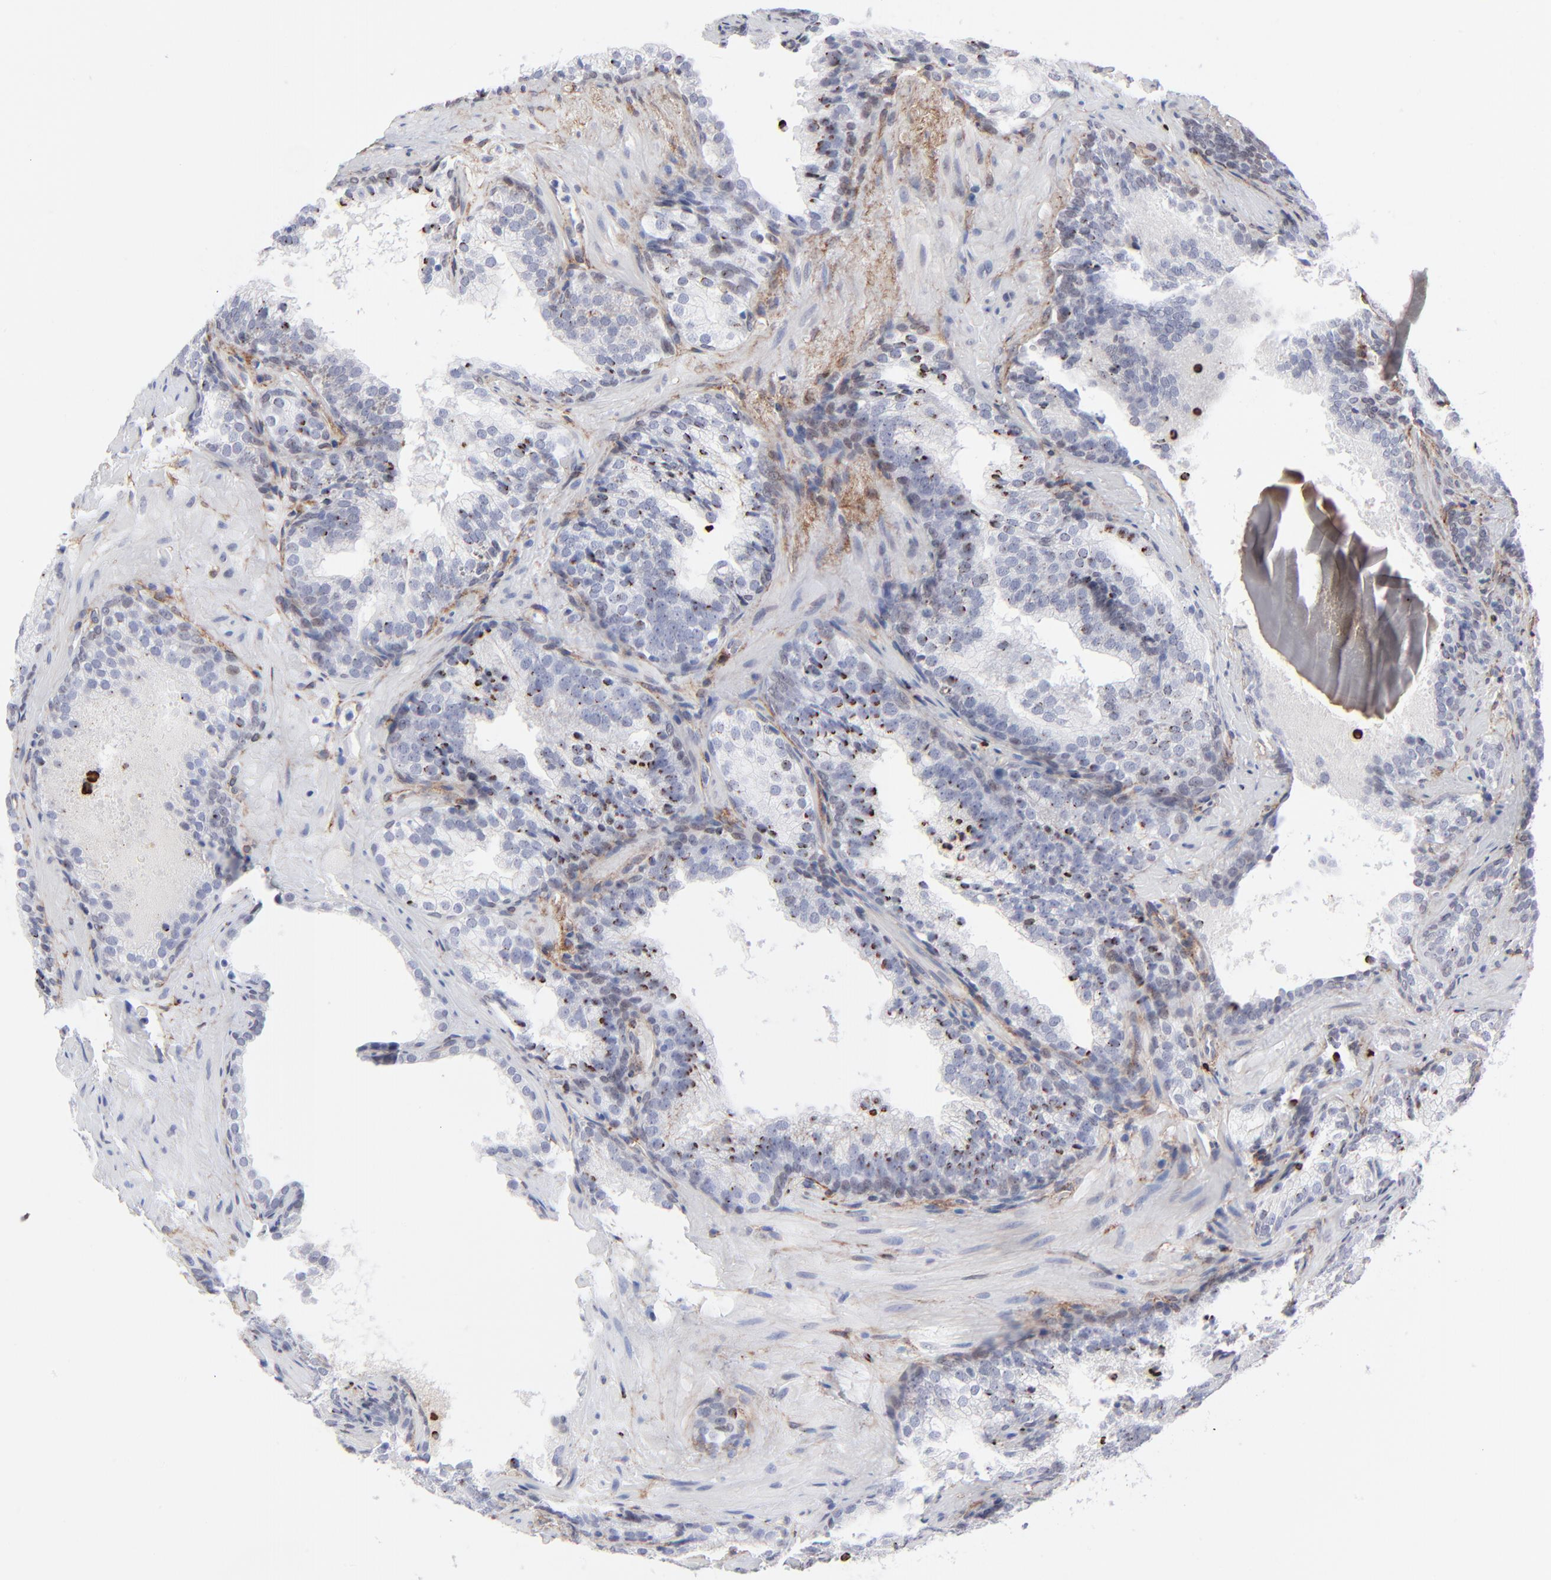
{"staining": {"intensity": "negative", "quantity": "none", "location": "none"}, "tissue": "prostate cancer", "cell_type": "Tumor cells", "image_type": "cancer", "snomed": [{"axis": "morphology", "description": "Adenocarcinoma, Low grade"}, {"axis": "topography", "description": "Prostate"}], "caption": "Prostate cancer (adenocarcinoma (low-grade)) was stained to show a protein in brown. There is no significant staining in tumor cells.", "gene": "PDGFRB", "patient": {"sex": "male", "age": 69}}